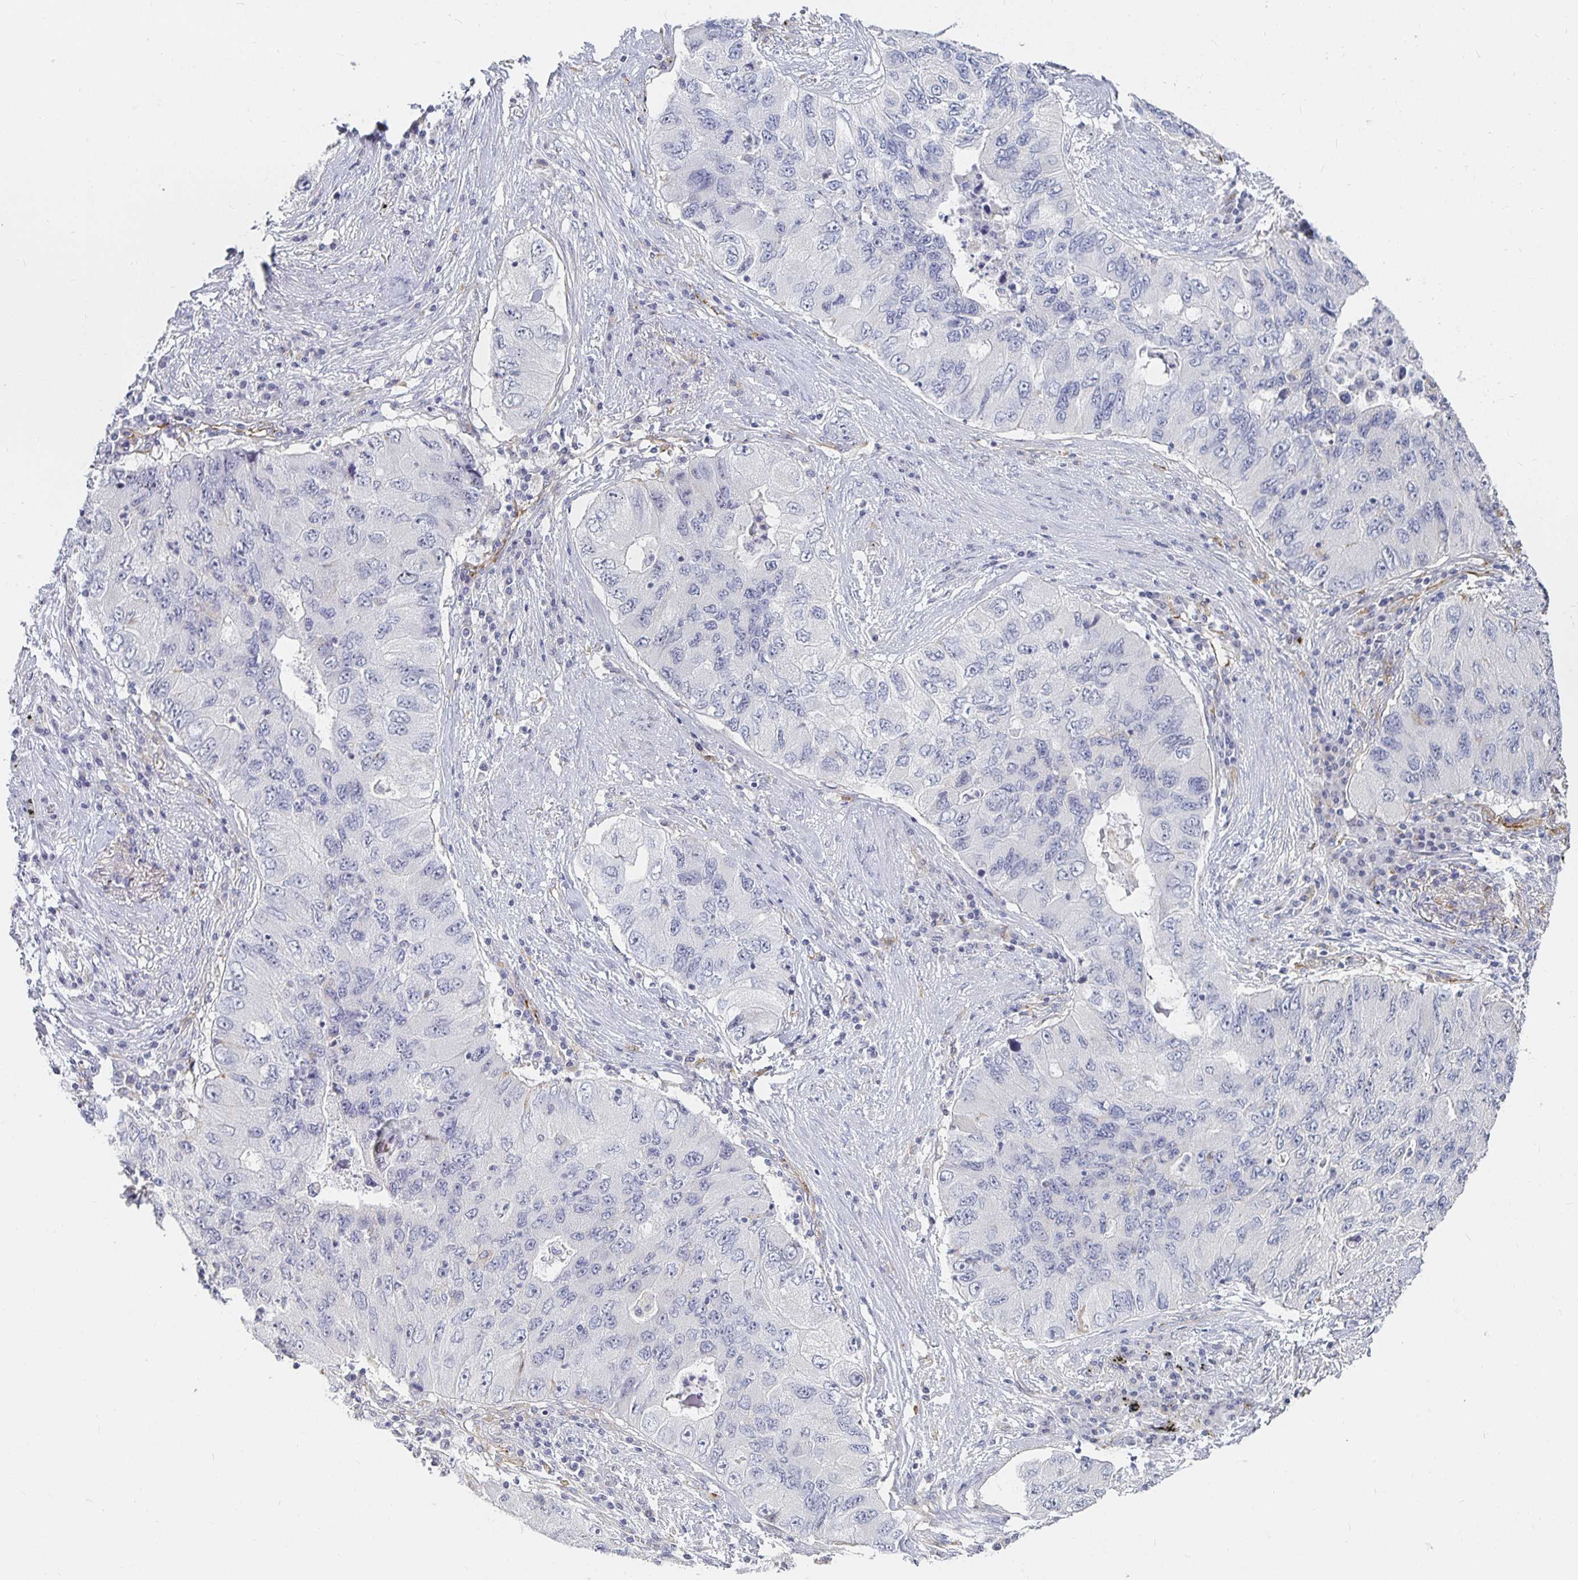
{"staining": {"intensity": "negative", "quantity": "none", "location": "none"}, "tissue": "lung cancer", "cell_type": "Tumor cells", "image_type": "cancer", "snomed": [{"axis": "morphology", "description": "Adenocarcinoma, NOS"}, {"axis": "morphology", "description": "Adenocarcinoma, metastatic, NOS"}, {"axis": "topography", "description": "Lymph node"}, {"axis": "topography", "description": "Lung"}], "caption": "High power microscopy photomicrograph of an immunohistochemistry image of lung cancer (adenocarcinoma), revealing no significant expression in tumor cells. The staining is performed using DAB brown chromogen with nuclei counter-stained in using hematoxylin.", "gene": "S100G", "patient": {"sex": "female", "age": 54}}